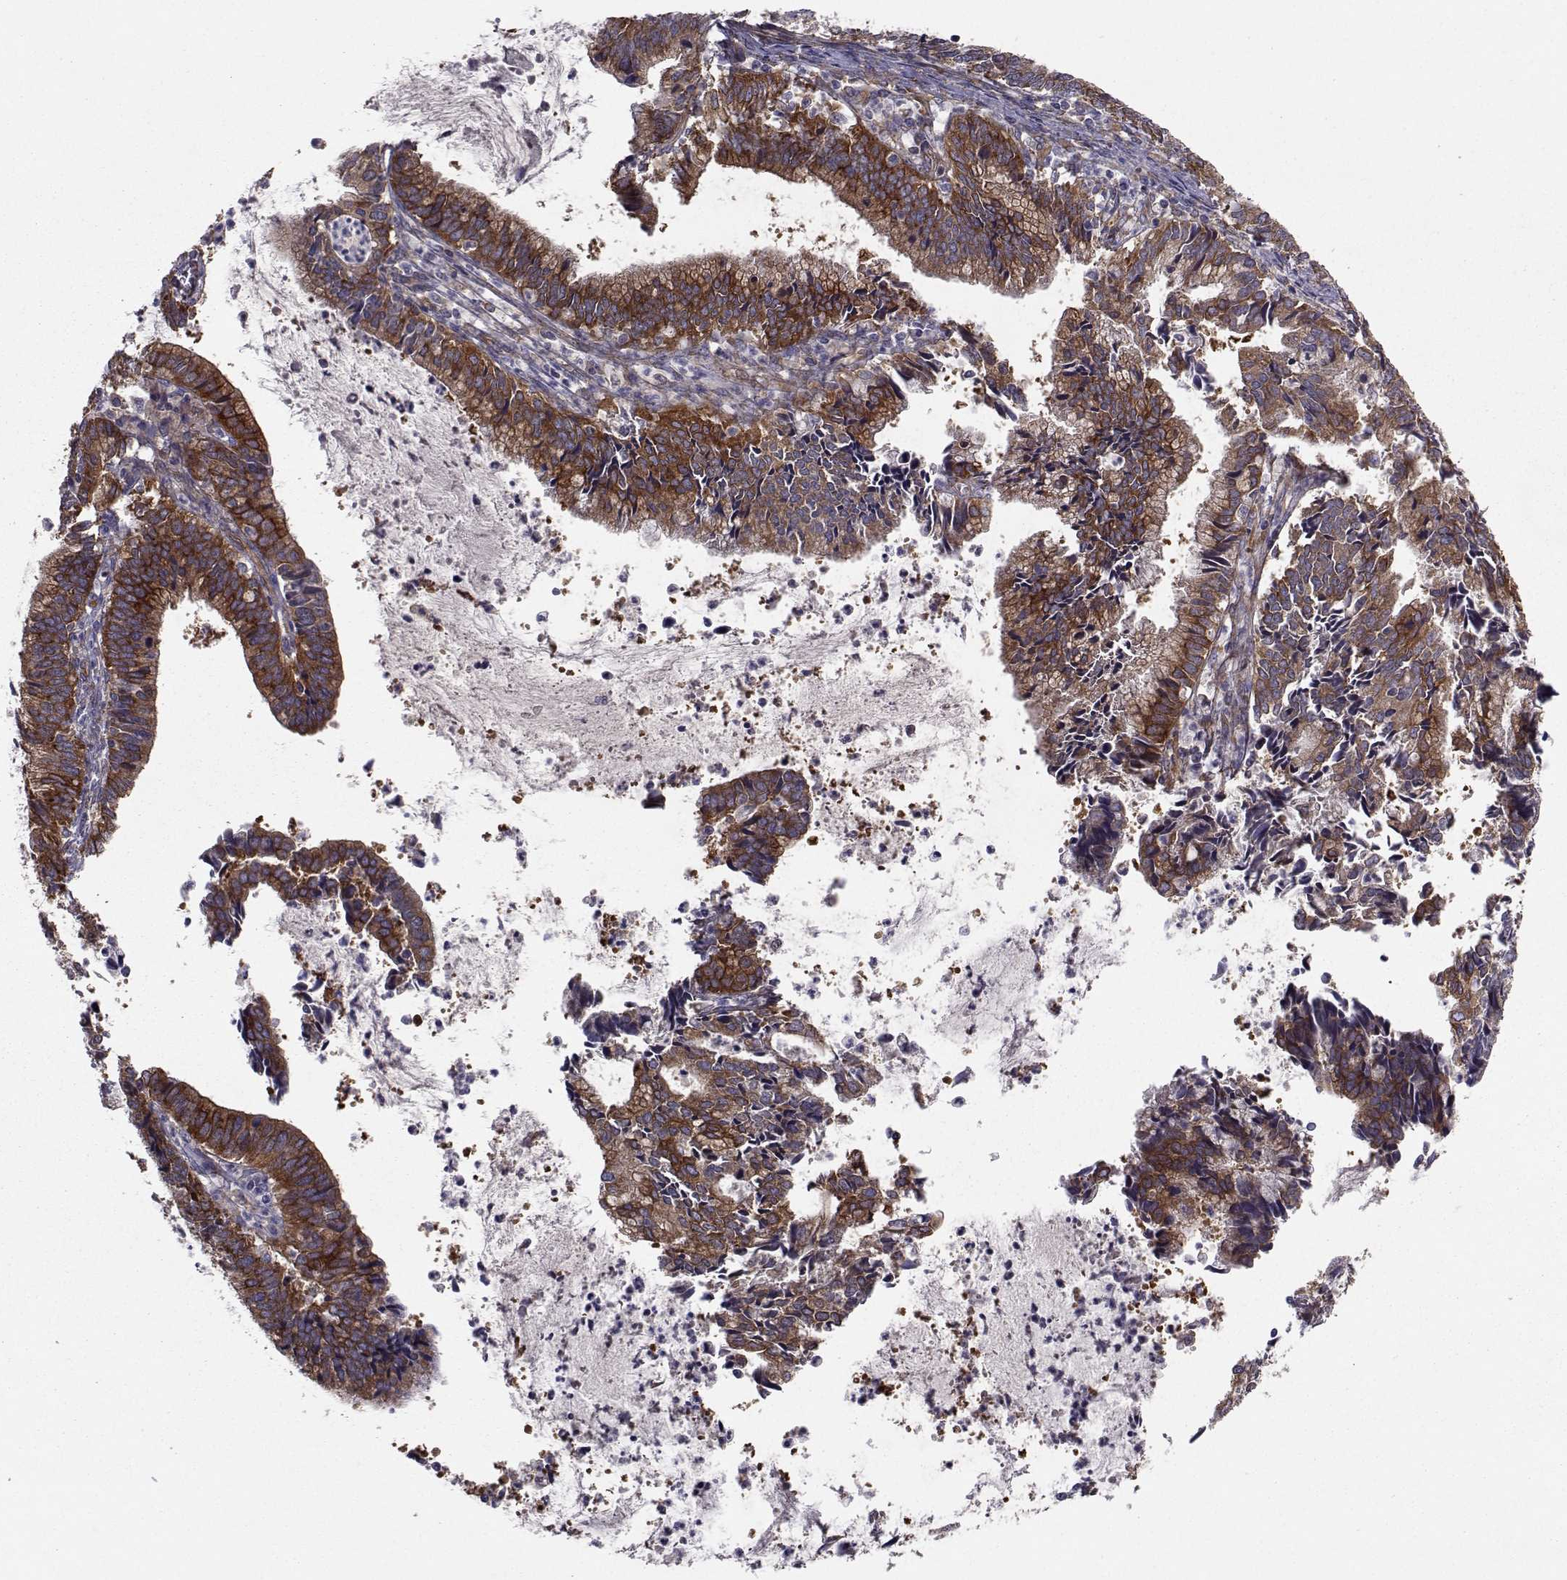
{"staining": {"intensity": "strong", "quantity": ">75%", "location": "cytoplasmic/membranous"}, "tissue": "cervical cancer", "cell_type": "Tumor cells", "image_type": "cancer", "snomed": [{"axis": "morphology", "description": "Adenocarcinoma, NOS"}, {"axis": "topography", "description": "Cervix"}], "caption": "Cervical cancer (adenocarcinoma) stained with IHC exhibits strong cytoplasmic/membranous staining in about >75% of tumor cells.", "gene": "TRIP10", "patient": {"sex": "female", "age": 42}}